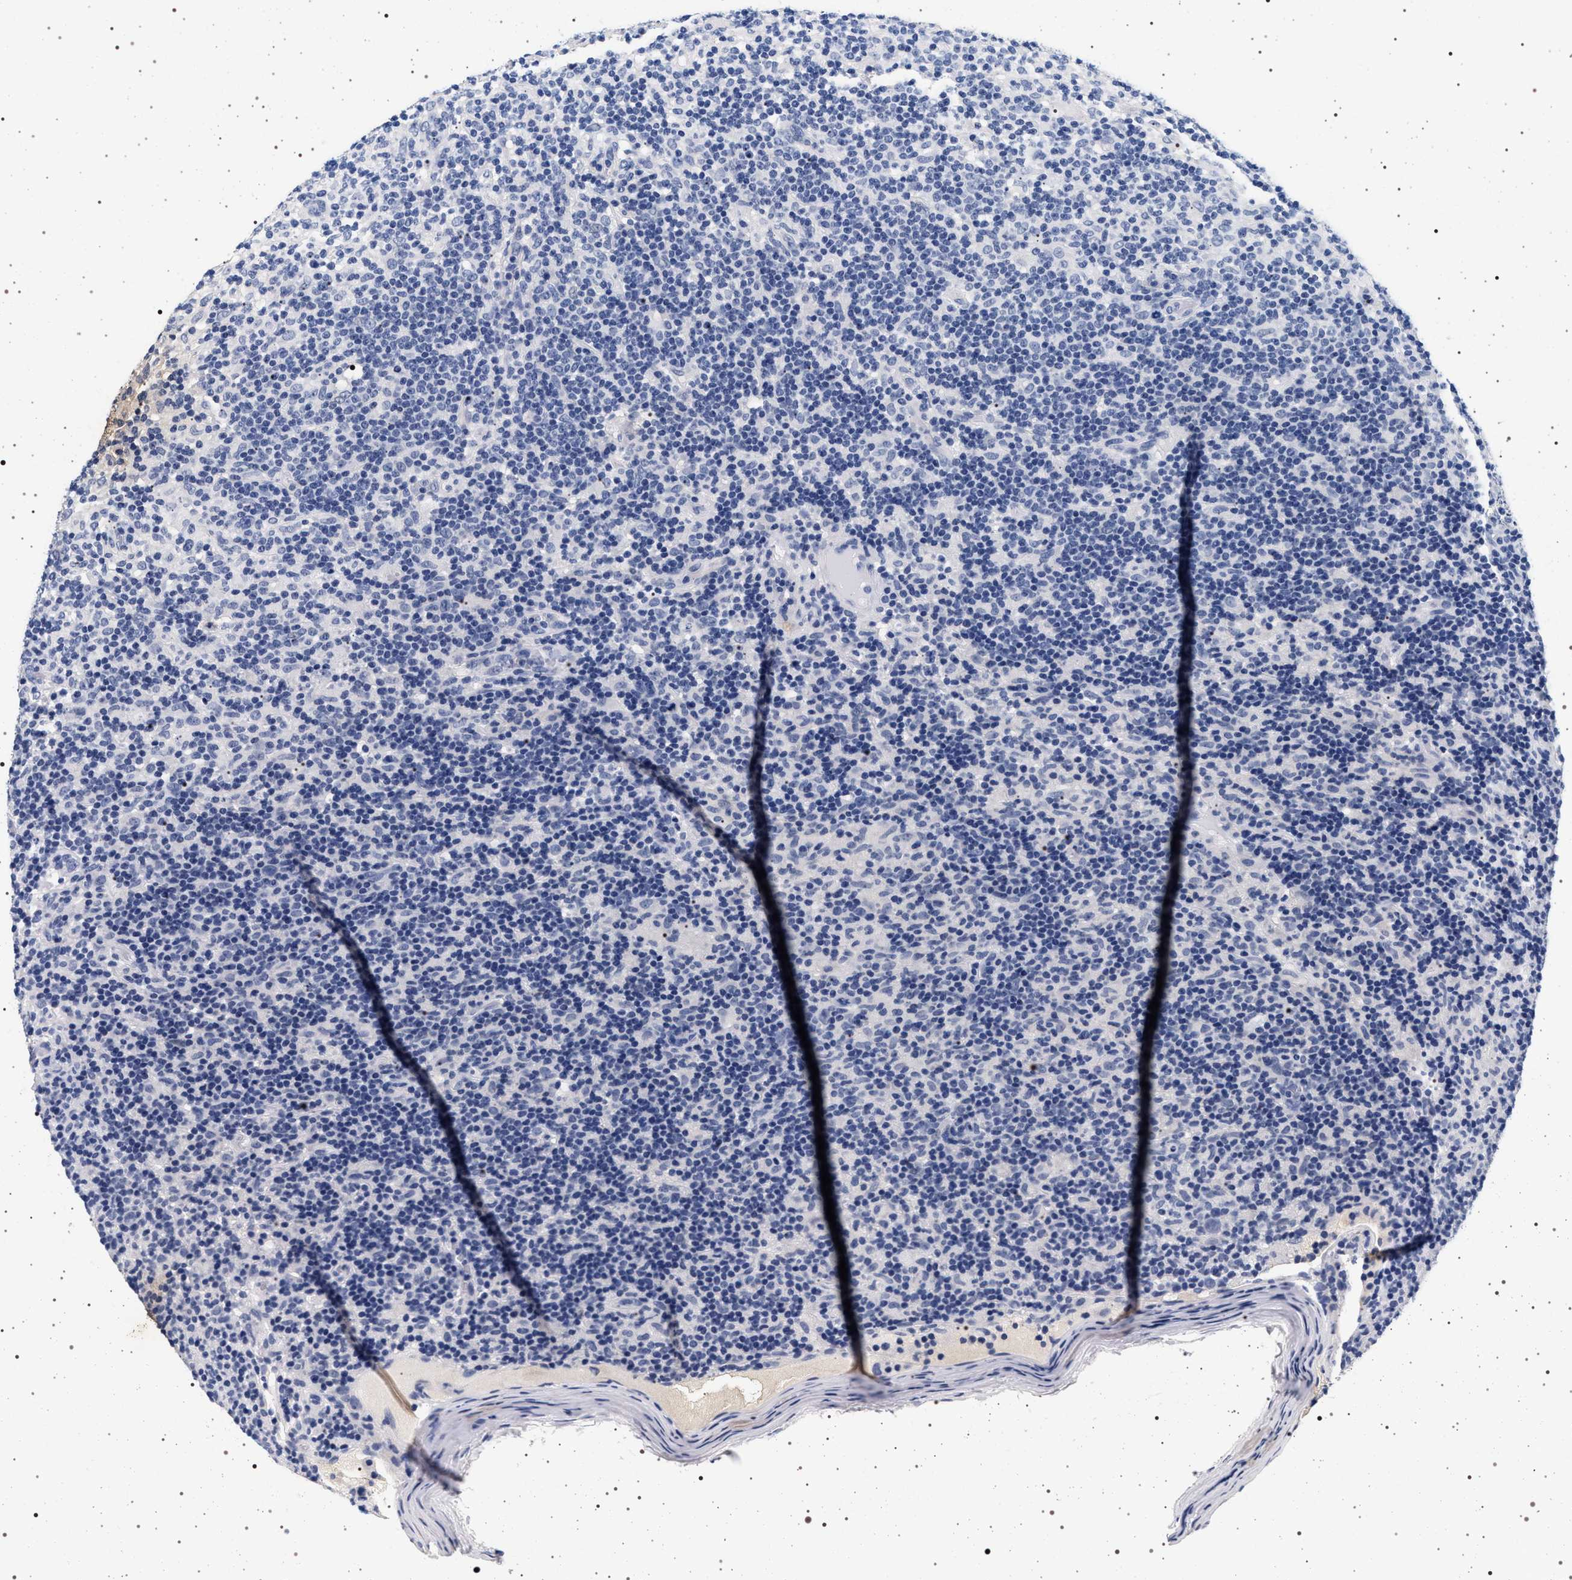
{"staining": {"intensity": "negative", "quantity": "none", "location": "none"}, "tissue": "lymphoma", "cell_type": "Tumor cells", "image_type": "cancer", "snomed": [{"axis": "morphology", "description": "Hodgkin's disease, NOS"}, {"axis": "topography", "description": "Lymph node"}], "caption": "High power microscopy micrograph of an immunohistochemistry (IHC) histopathology image of Hodgkin's disease, revealing no significant expression in tumor cells.", "gene": "MAPK10", "patient": {"sex": "male", "age": 70}}